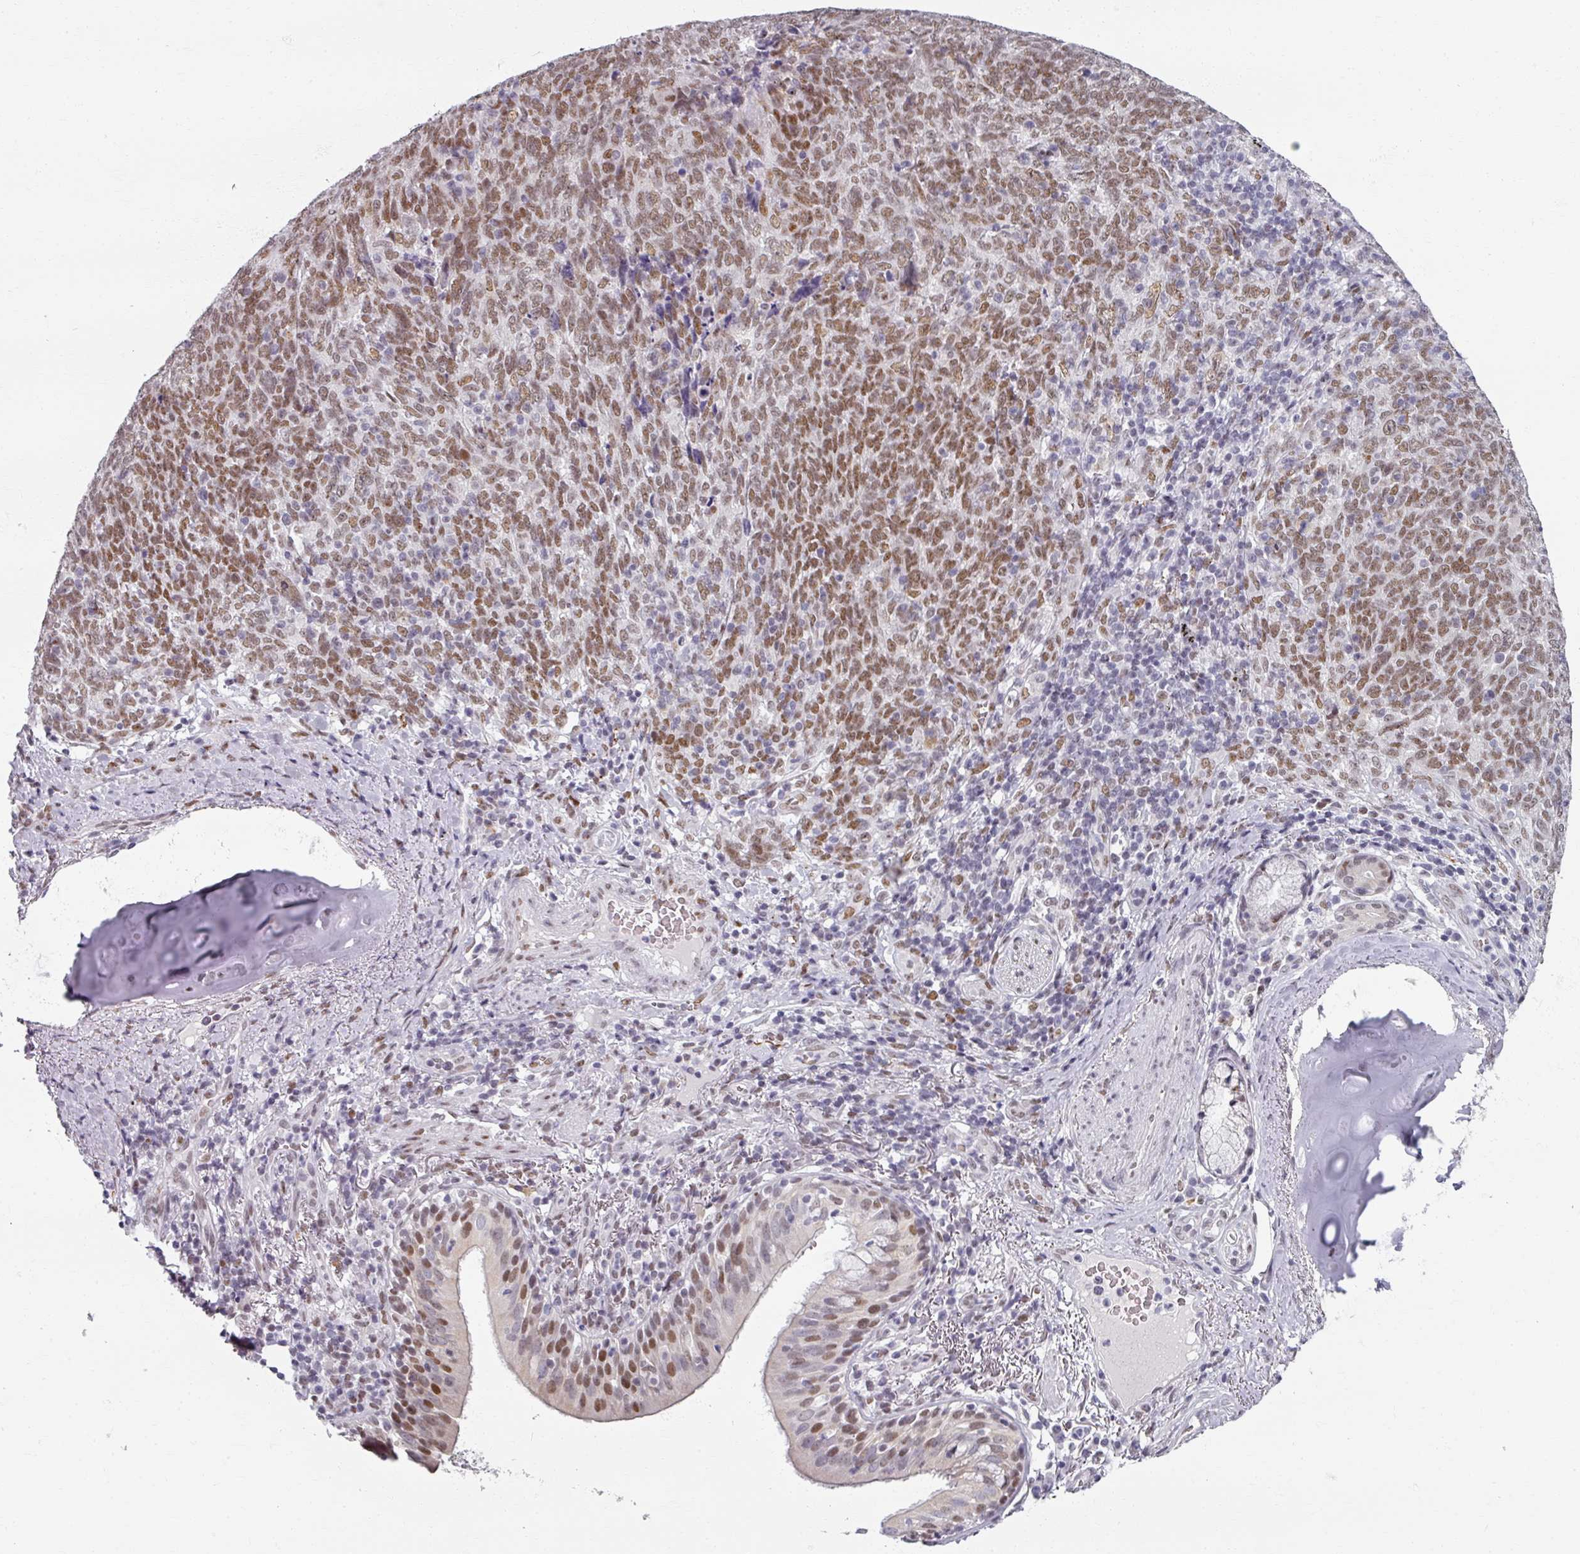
{"staining": {"intensity": "moderate", "quantity": ">75%", "location": "nuclear"}, "tissue": "lung cancer", "cell_type": "Tumor cells", "image_type": "cancer", "snomed": [{"axis": "morphology", "description": "Squamous cell carcinoma, NOS"}, {"axis": "topography", "description": "Lung"}], "caption": "The histopathology image demonstrates a brown stain indicating the presence of a protein in the nuclear of tumor cells in lung cancer. The protein of interest is stained brown, and the nuclei are stained in blue (DAB (3,3'-diaminobenzidine) IHC with brightfield microscopy, high magnification).", "gene": "RIPOR3", "patient": {"sex": "female", "age": 72}}